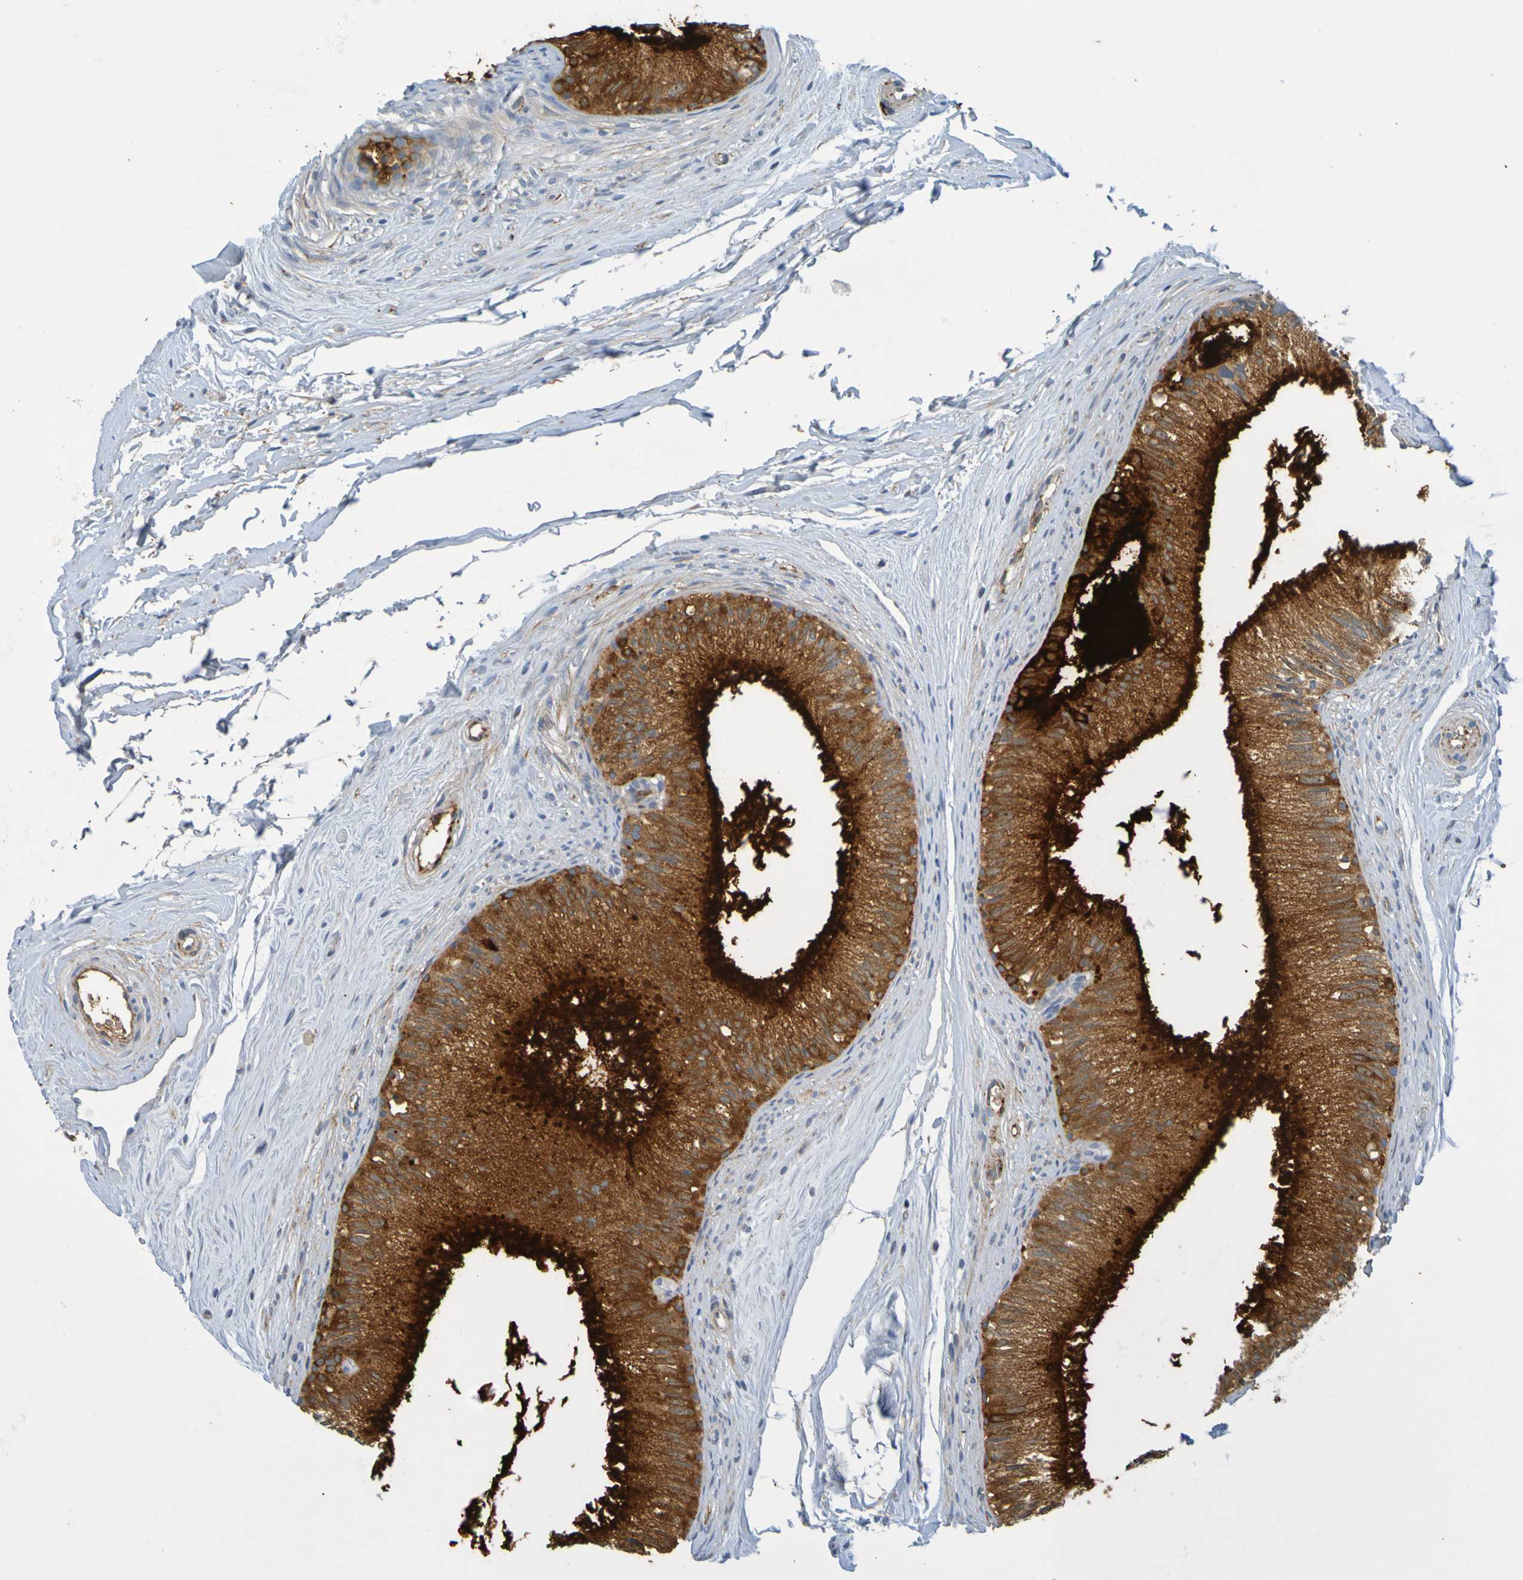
{"staining": {"intensity": "strong", "quantity": ">75%", "location": "cytoplasmic/membranous"}, "tissue": "epididymis", "cell_type": "Glandular cells", "image_type": "normal", "snomed": [{"axis": "morphology", "description": "Normal tissue, NOS"}, {"axis": "topography", "description": "Epididymis"}], "caption": "High-magnification brightfield microscopy of normal epididymis stained with DAB (brown) and counterstained with hematoxylin (blue). glandular cells exhibit strong cytoplasmic/membranous positivity is identified in about>75% of cells.", "gene": "IL10", "patient": {"sex": "male", "age": 56}}